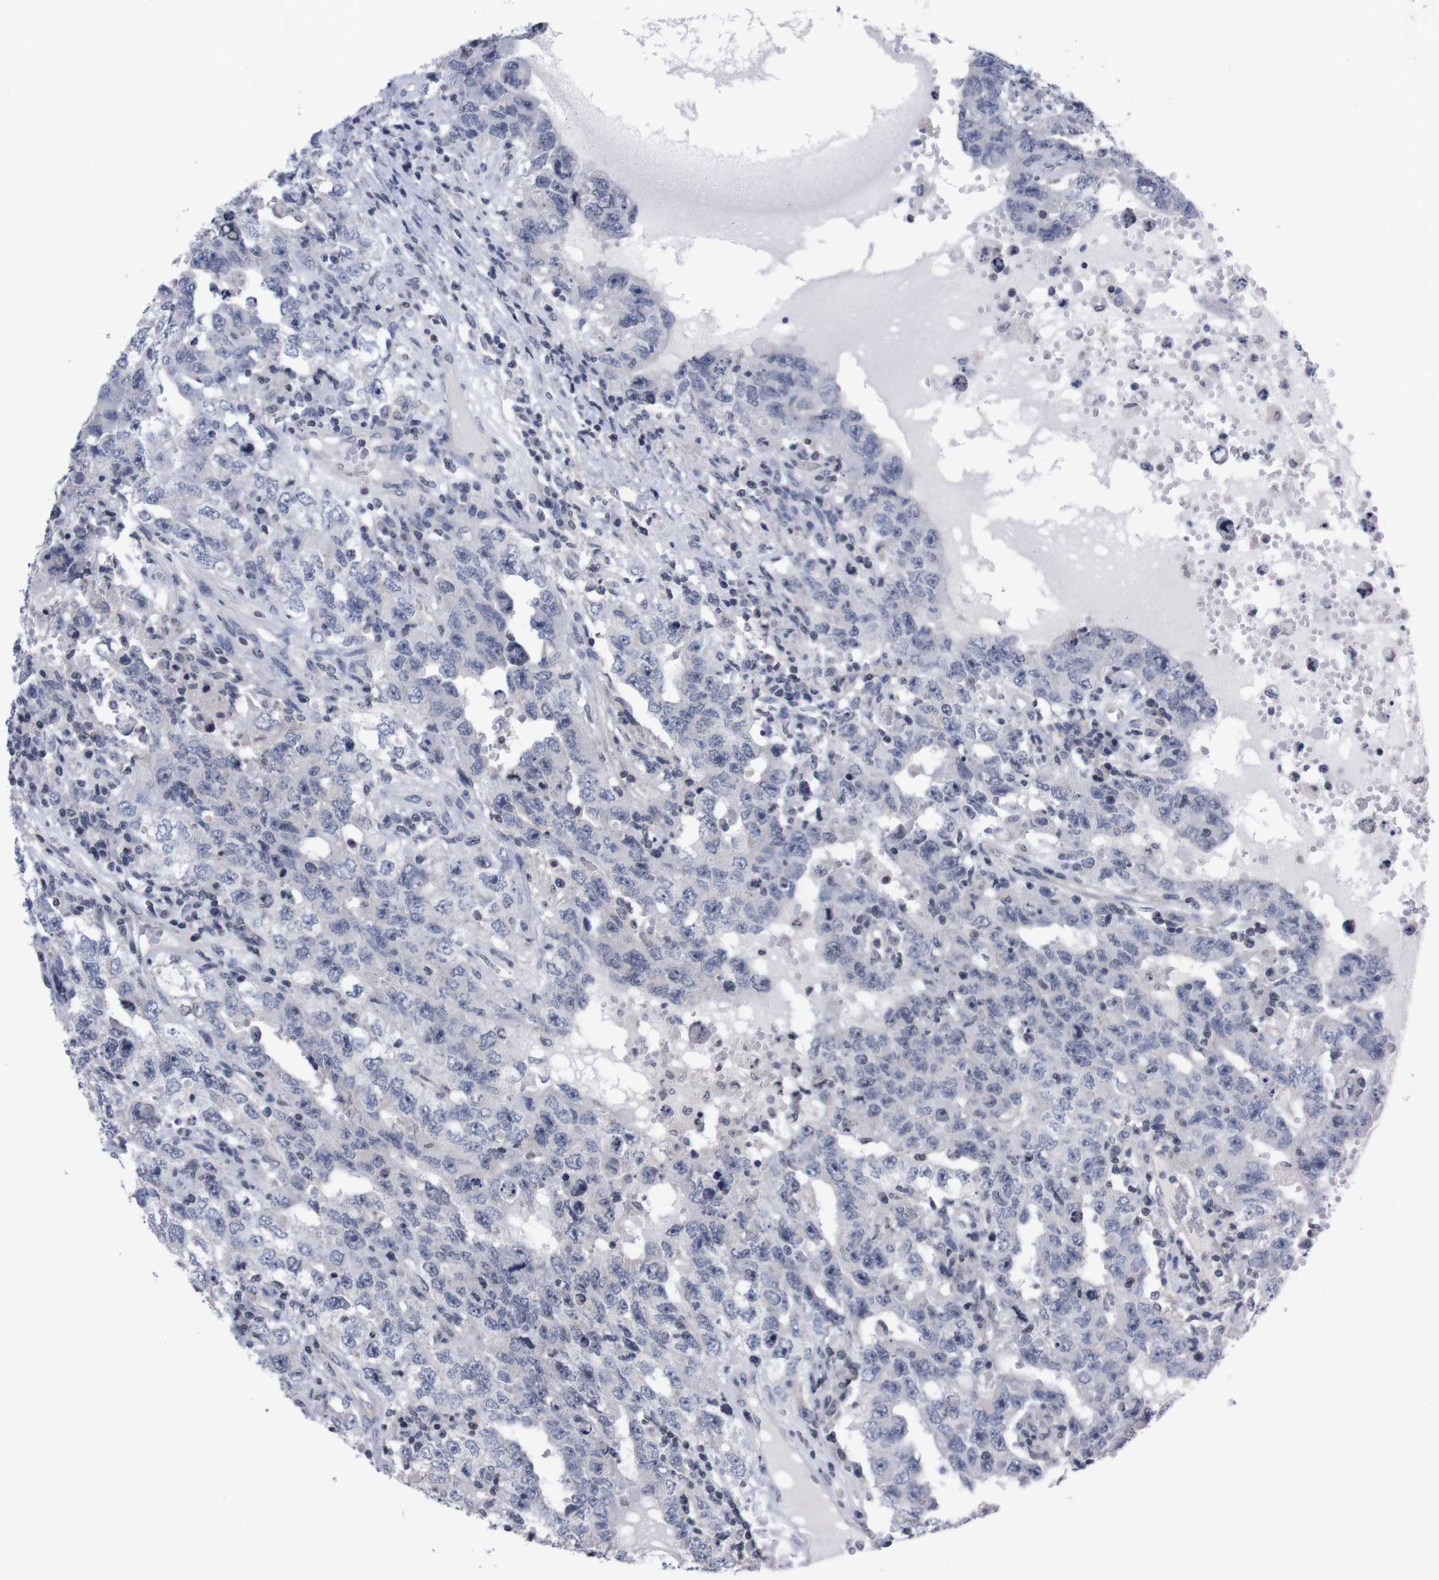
{"staining": {"intensity": "negative", "quantity": "none", "location": "none"}, "tissue": "testis cancer", "cell_type": "Tumor cells", "image_type": "cancer", "snomed": [{"axis": "morphology", "description": "Carcinoma, Embryonal, NOS"}, {"axis": "topography", "description": "Testis"}], "caption": "Immunohistochemistry histopathology image of human testis cancer (embryonal carcinoma) stained for a protein (brown), which reveals no staining in tumor cells.", "gene": "TNFRSF21", "patient": {"sex": "male", "age": 26}}